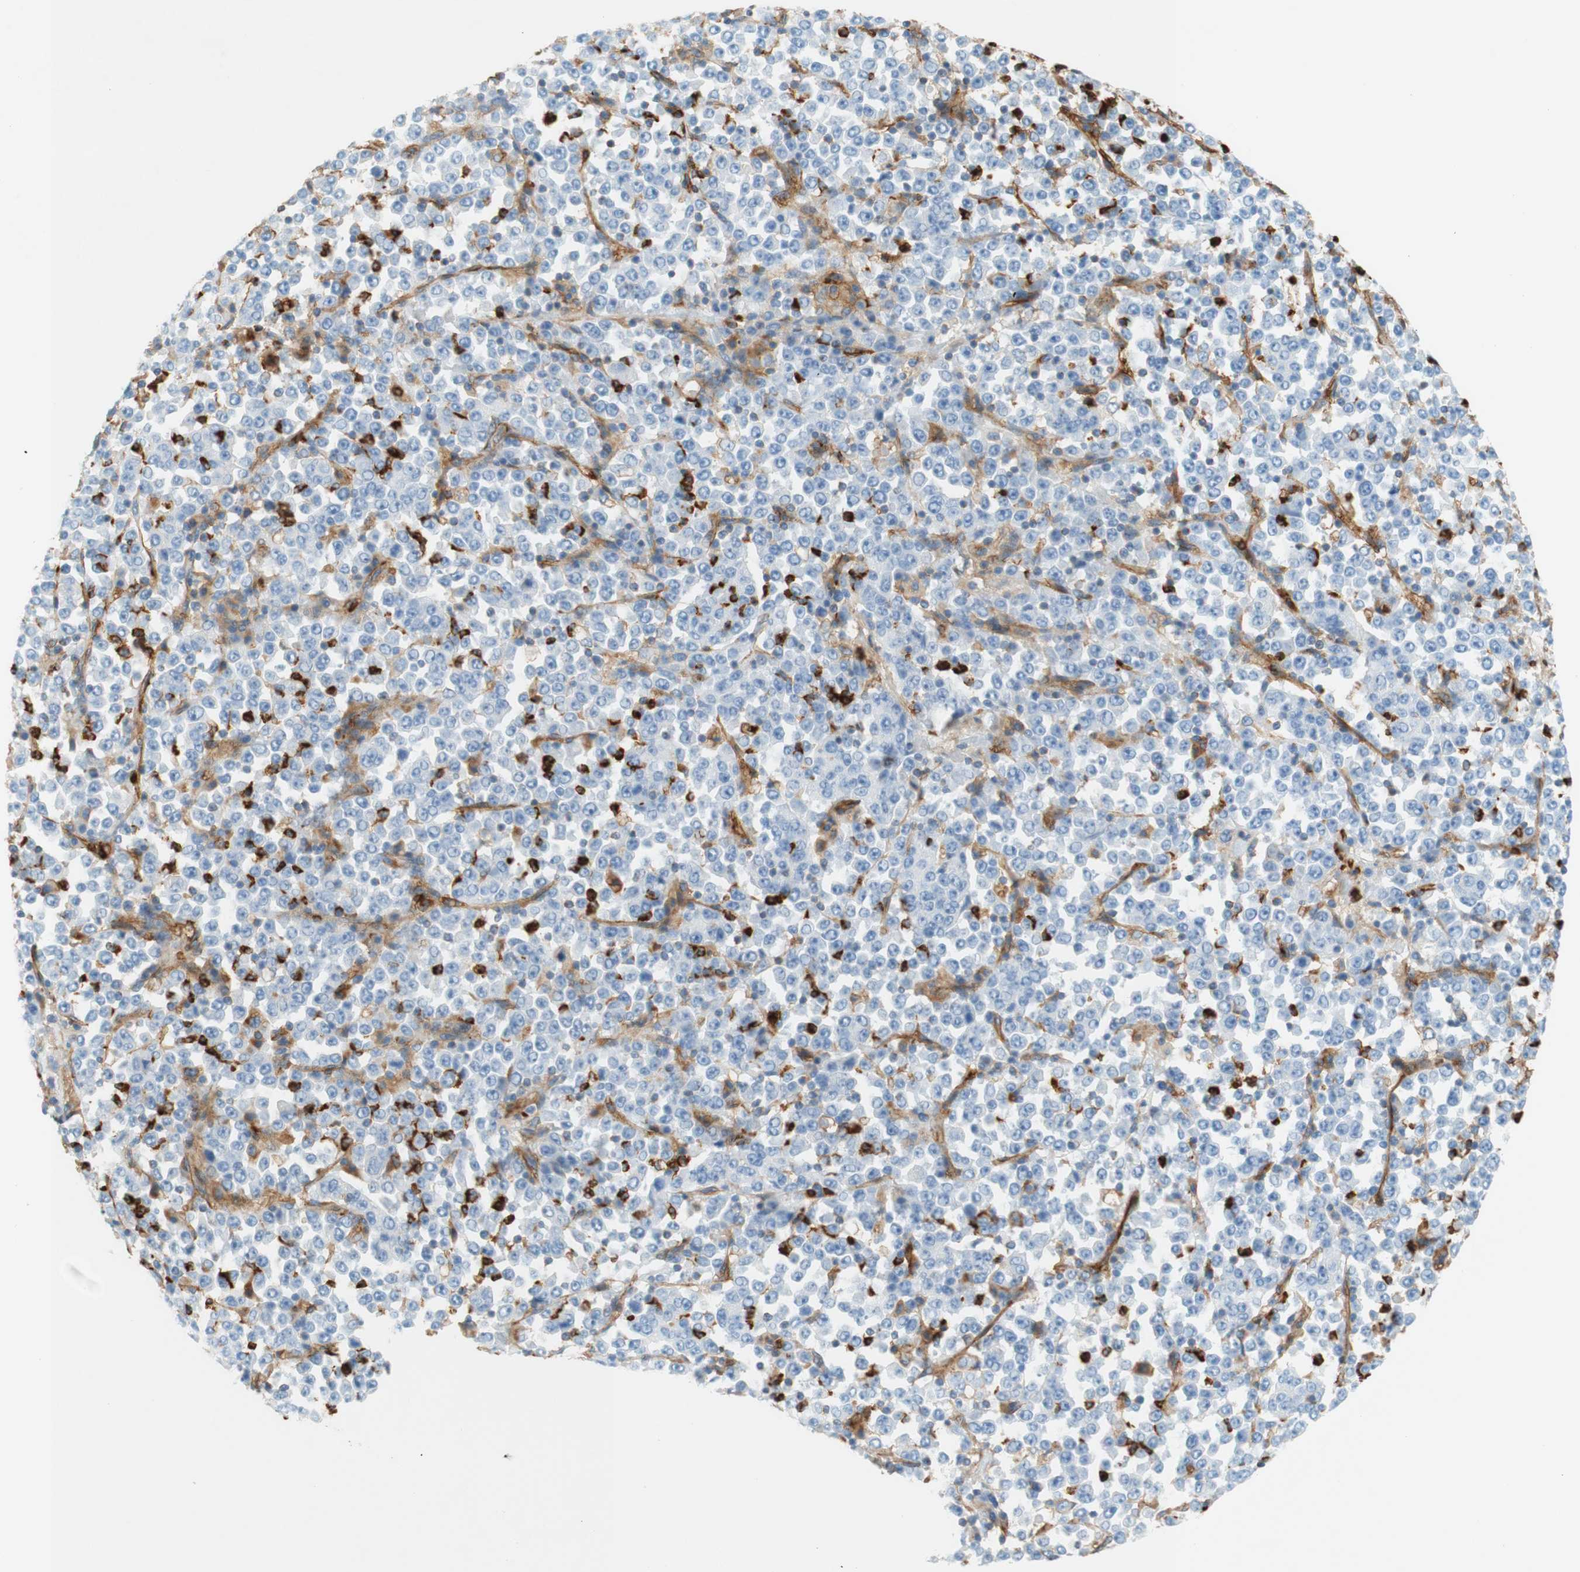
{"staining": {"intensity": "negative", "quantity": "none", "location": "none"}, "tissue": "stomach cancer", "cell_type": "Tumor cells", "image_type": "cancer", "snomed": [{"axis": "morphology", "description": "Normal tissue, NOS"}, {"axis": "morphology", "description": "Adenocarcinoma, NOS"}, {"axis": "topography", "description": "Stomach, upper"}, {"axis": "topography", "description": "Stomach"}], "caption": "DAB (3,3'-diaminobenzidine) immunohistochemical staining of stomach adenocarcinoma demonstrates no significant expression in tumor cells.", "gene": "STOM", "patient": {"sex": "male", "age": 59}}